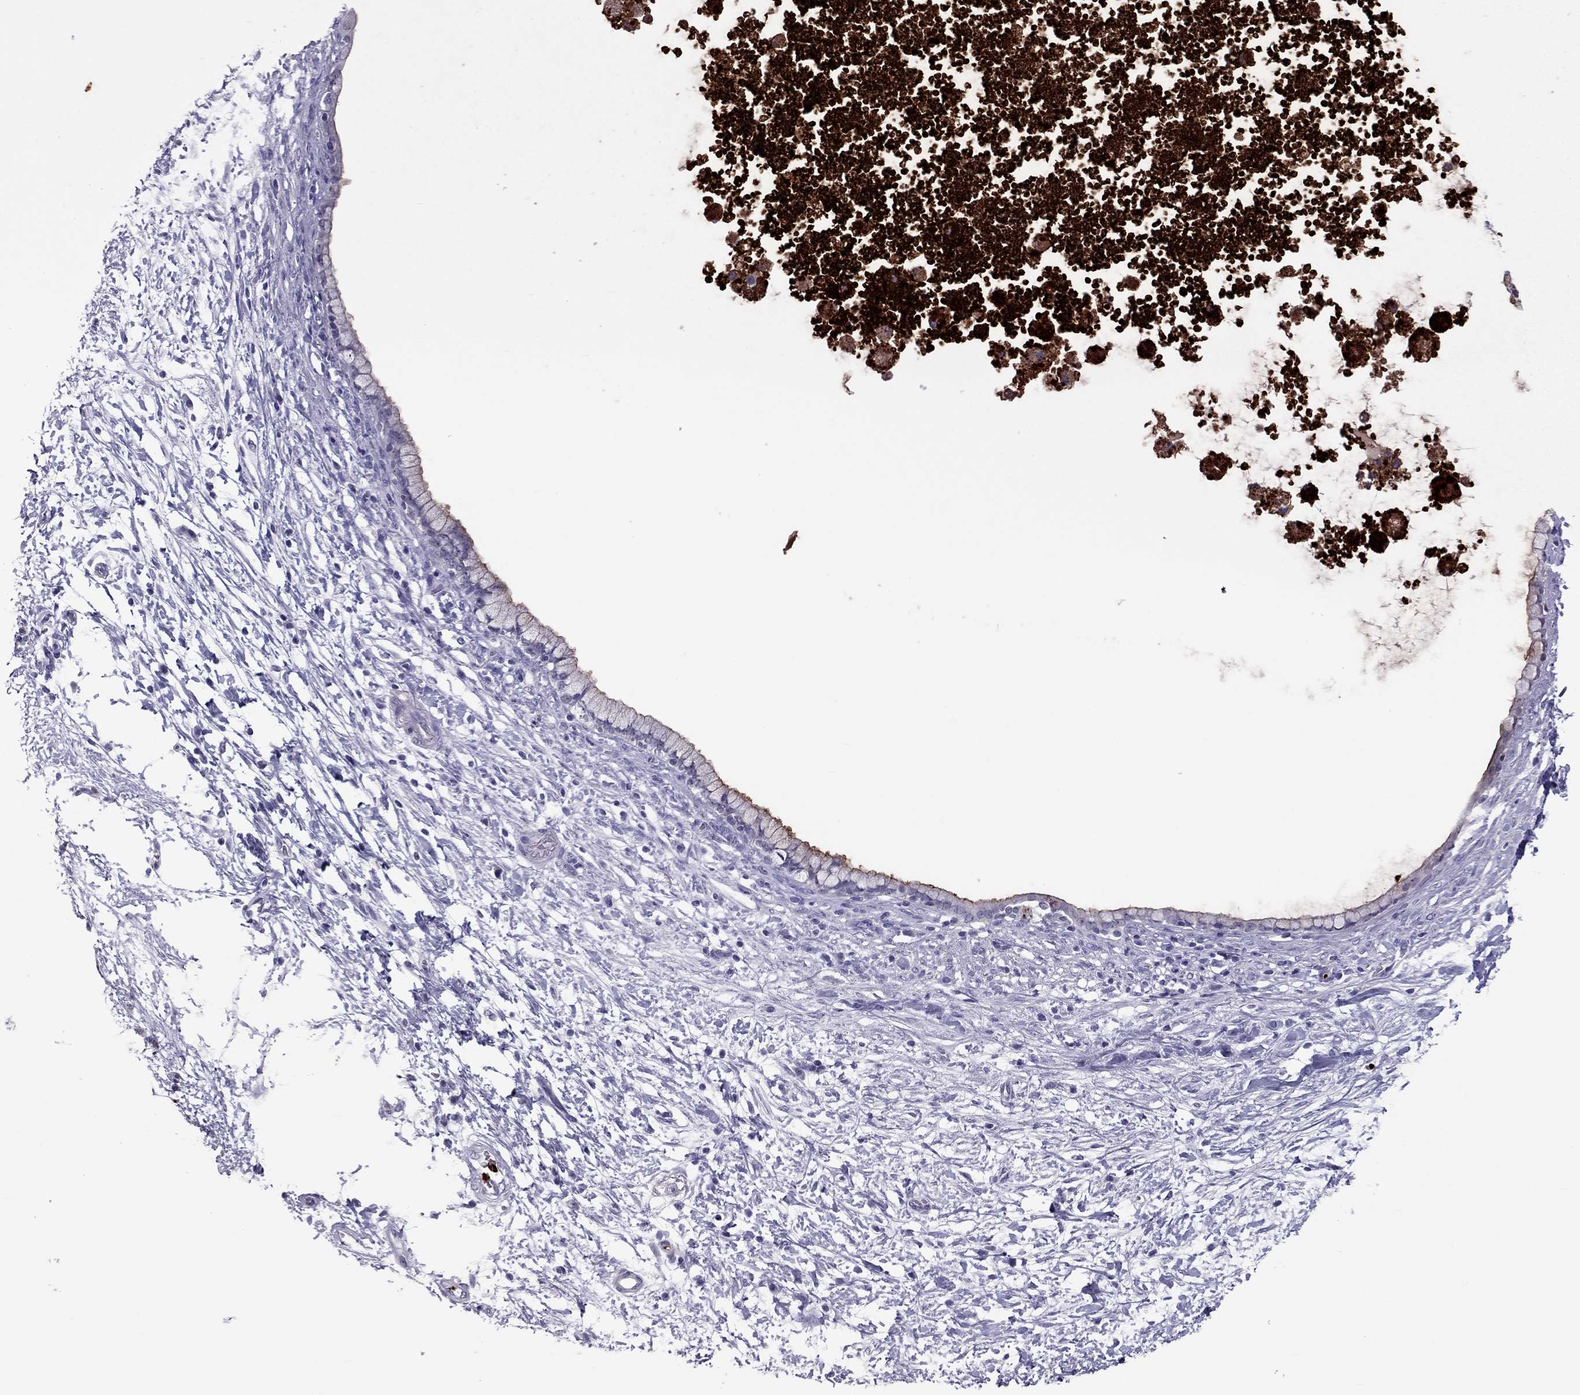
{"staining": {"intensity": "negative", "quantity": "none", "location": "none"}, "tissue": "pancreatic cancer", "cell_type": "Tumor cells", "image_type": "cancer", "snomed": [{"axis": "morphology", "description": "Adenocarcinoma, NOS"}, {"axis": "topography", "description": "Pancreas"}], "caption": "The histopathology image shows no significant expression in tumor cells of adenocarcinoma (pancreatic). (Stains: DAB IHC with hematoxylin counter stain, Microscopy: brightfield microscopy at high magnification).", "gene": "CCL27", "patient": {"sex": "female", "age": 72}}